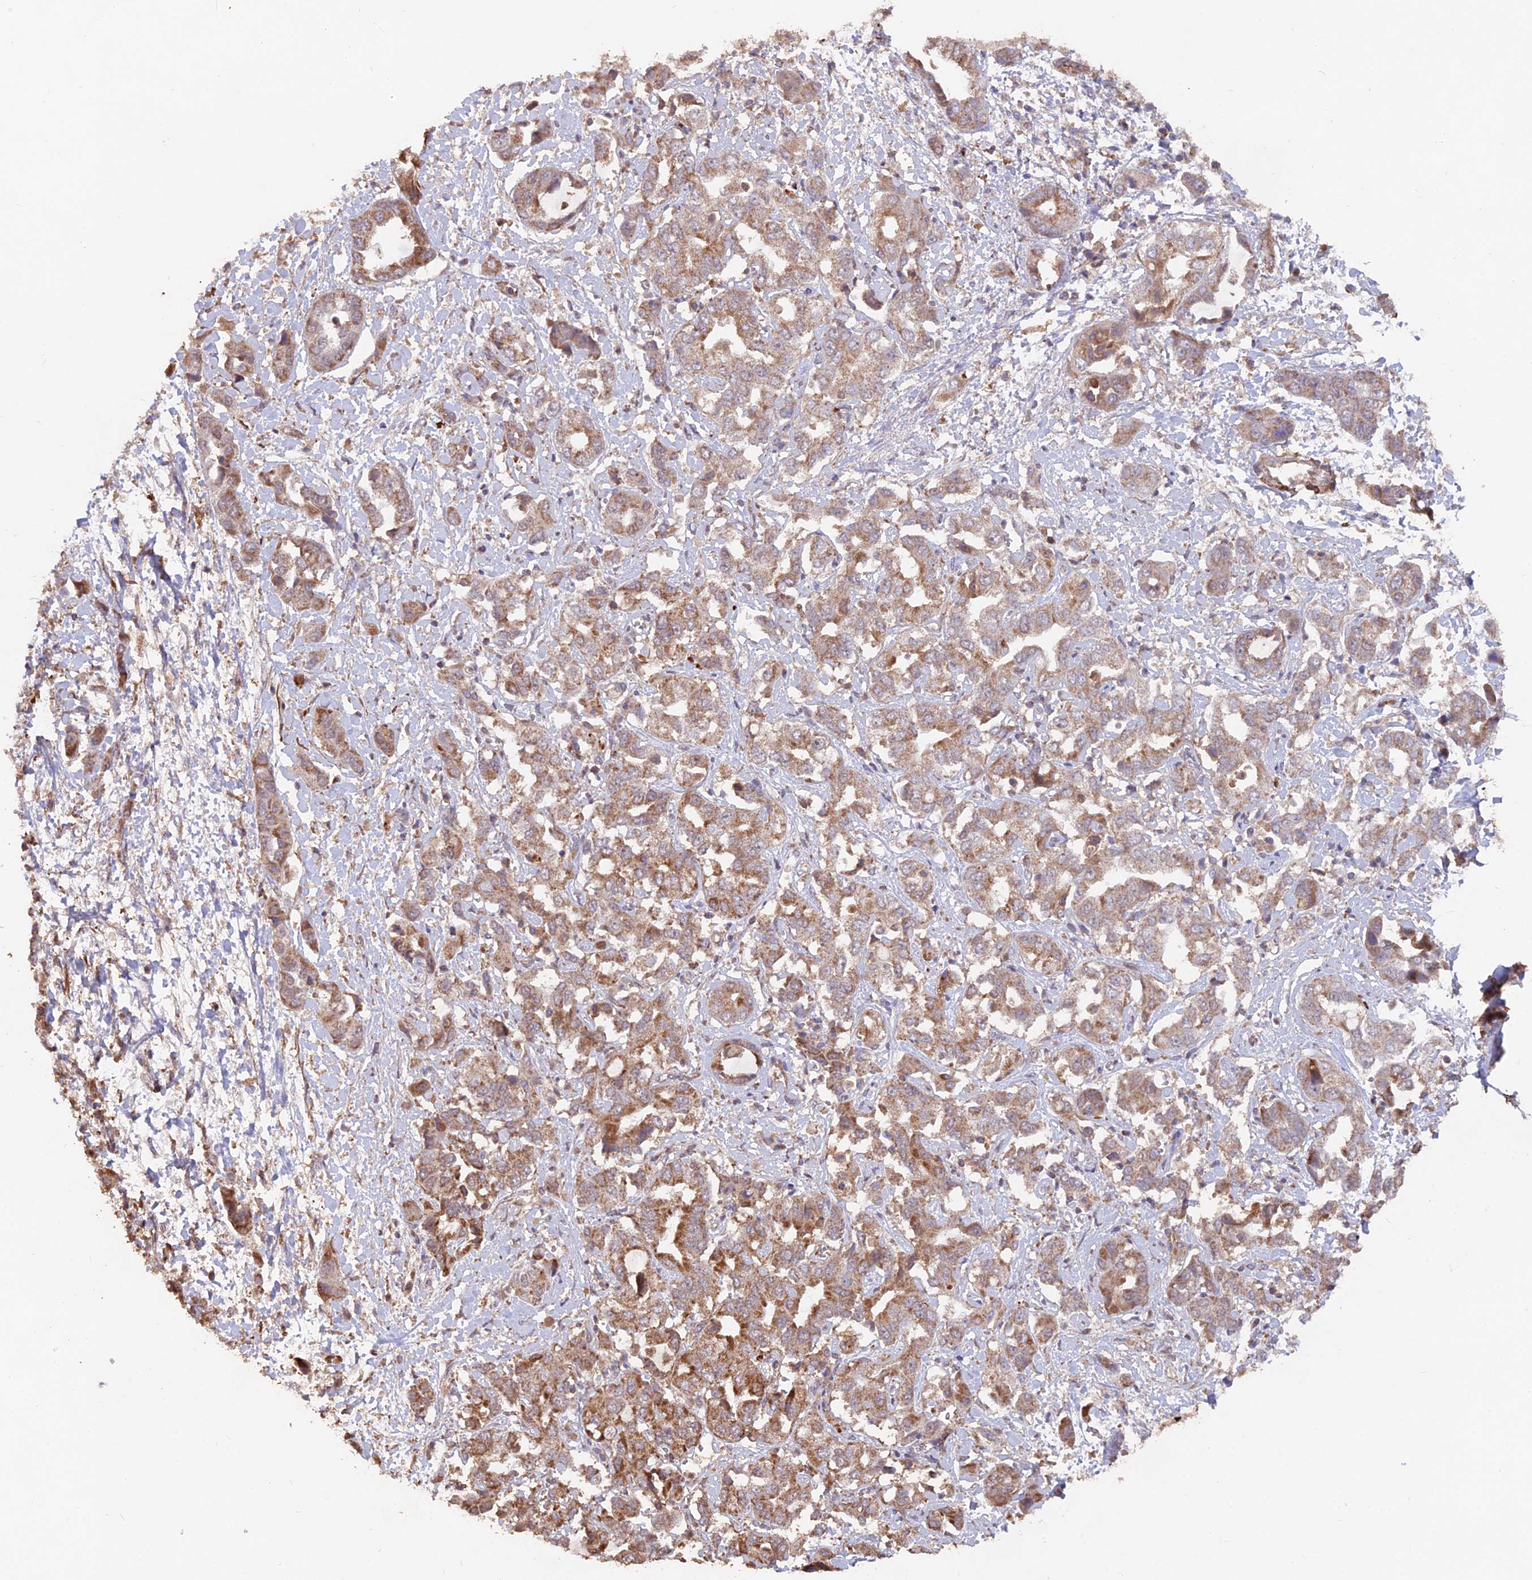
{"staining": {"intensity": "moderate", "quantity": ">75%", "location": "cytoplasmic/membranous"}, "tissue": "liver cancer", "cell_type": "Tumor cells", "image_type": "cancer", "snomed": [{"axis": "morphology", "description": "Cholangiocarcinoma"}, {"axis": "topography", "description": "Liver"}], "caption": "Cholangiocarcinoma (liver) tissue reveals moderate cytoplasmic/membranous staining in about >75% of tumor cells, visualized by immunohistochemistry. The staining is performed using DAB (3,3'-diaminobenzidine) brown chromogen to label protein expression. The nuclei are counter-stained blue using hematoxylin.", "gene": "IFT22", "patient": {"sex": "female", "age": 52}}